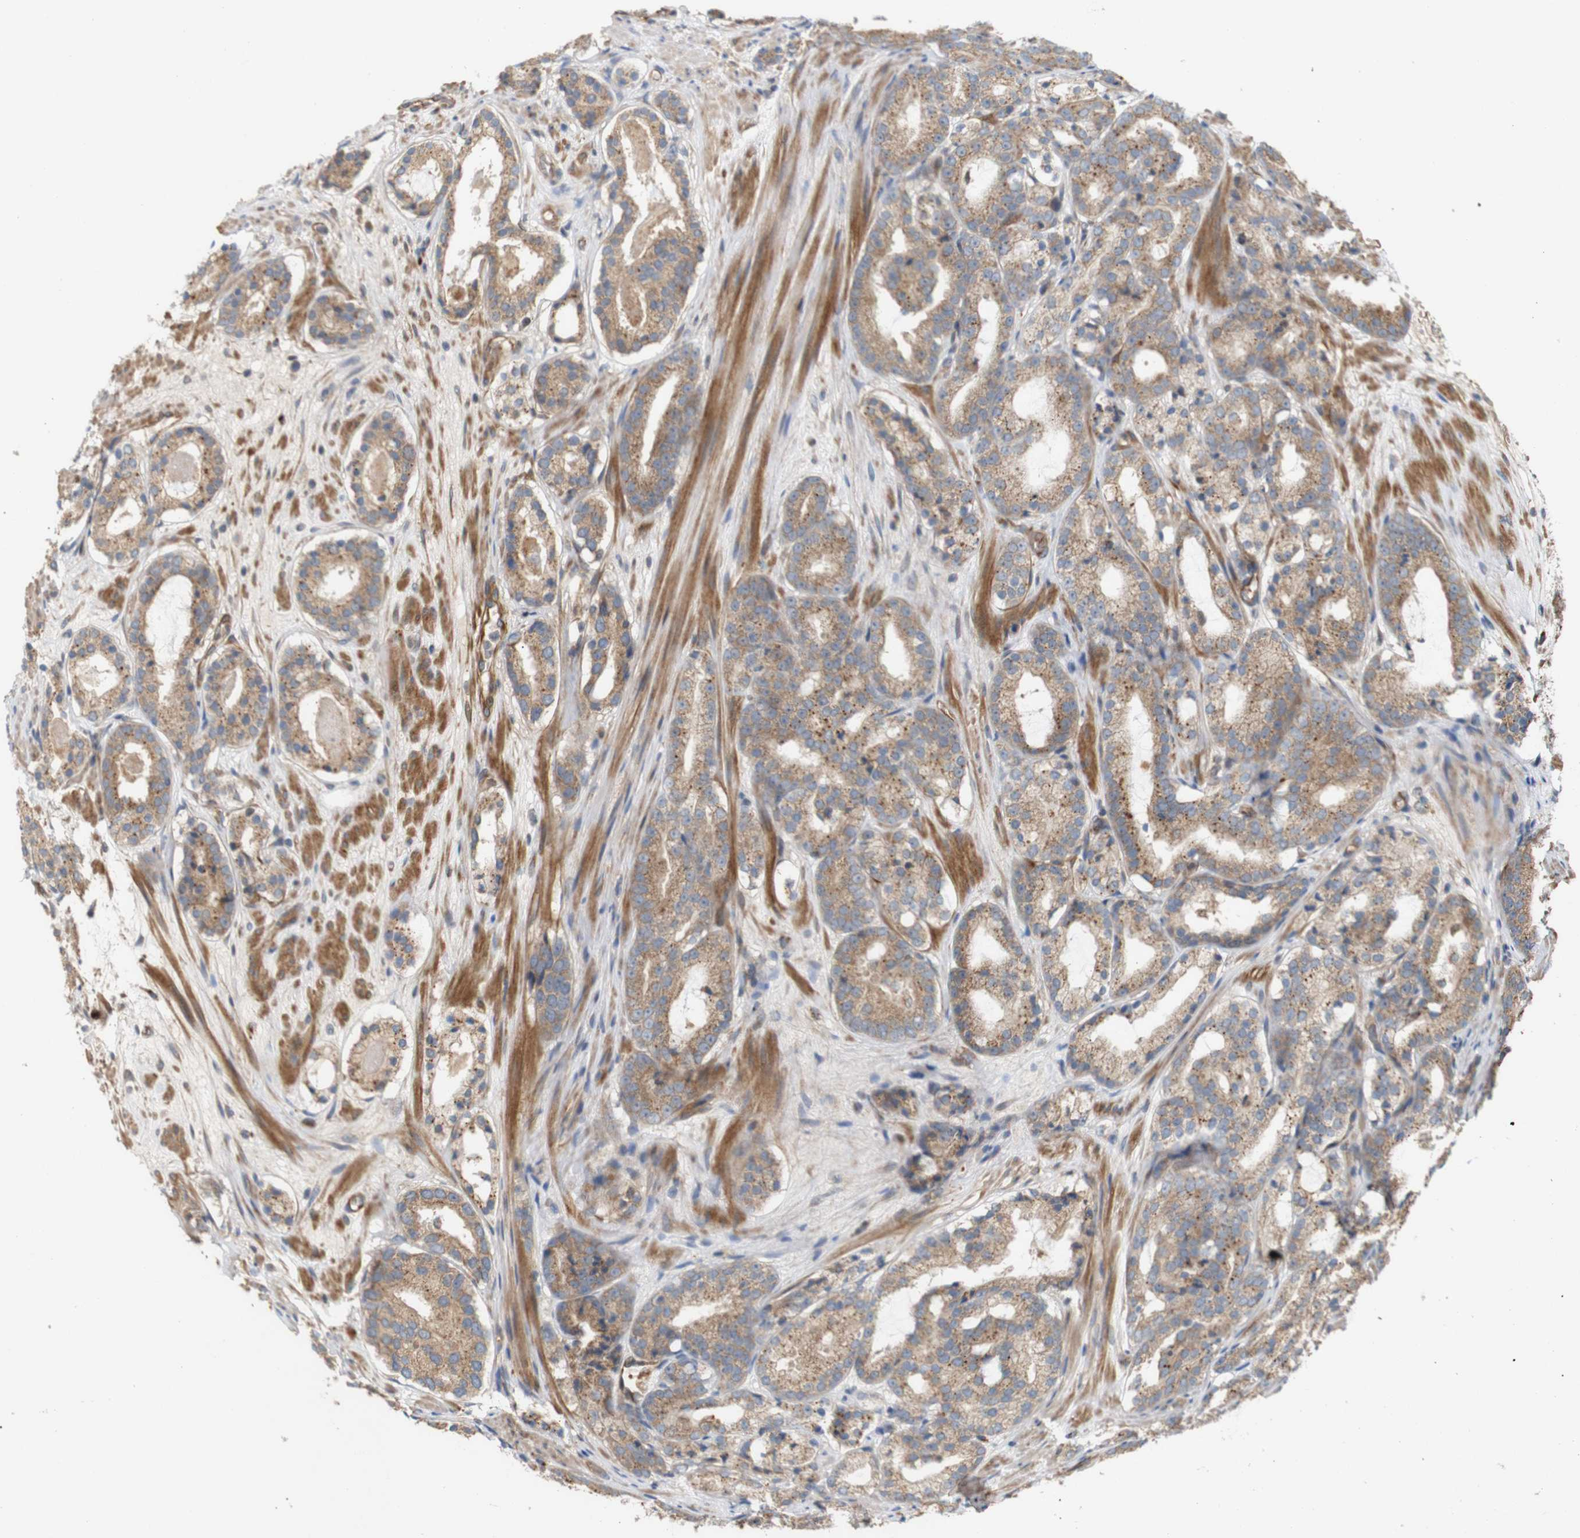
{"staining": {"intensity": "moderate", "quantity": ">75%", "location": "cytoplasmic/membranous"}, "tissue": "prostate cancer", "cell_type": "Tumor cells", "image_type": "cancer", "snomed": [{"axis": "morphology", "description": "Adenocarcinoma, Low grade"}, {"axis": "topography", "description": "Prostate"}], "caption": "Approximately >75% of tumor cells in prostate cancer display moderate cytoplasmic/membranous protein positivity as visualized by brown immunohistochemical staining.", "gene": "RPTOR", "patient": {"sex": "male", "age": 69}}